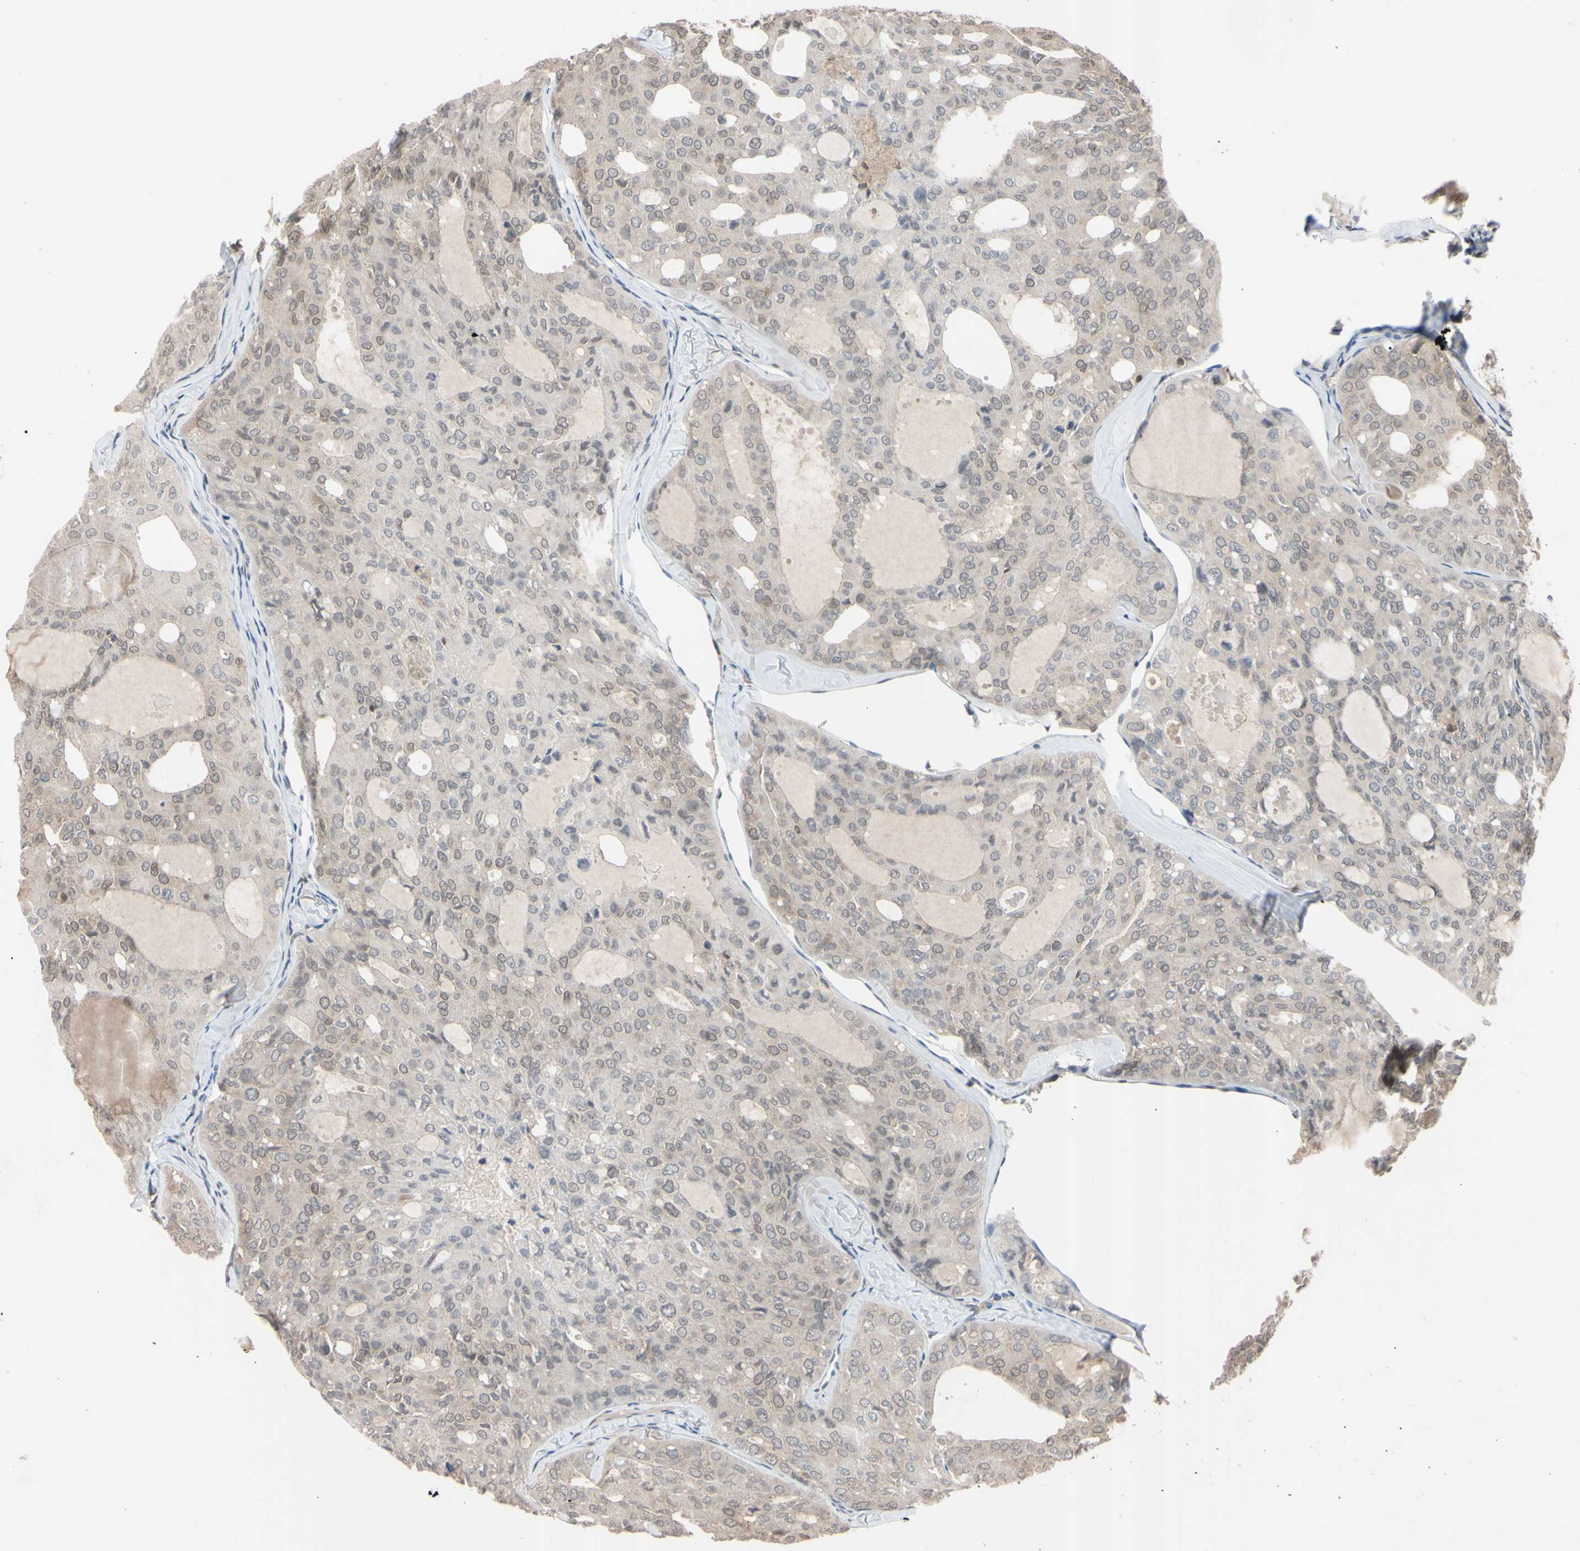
{"staining": {"intensity": "weak", "quantity": "25%-75%", "location": "cytoplasmic/membranous"}, "tissue": "thyroid cancer", "cell_type": "Tumor cells", "image_type": "cancer", "snomed": [{"axis": "morphology", "description": "Follicular adenoma carcinoma, NOS"}, {"axis": "topography", "description": "Thyroid gland"}], "caption": "This photomicrograph exhibits immunohistochemistry staining of thyroid cancer, with low weak cytoplasmic/membranous positivity in about 25%-75% of tumor cells.", "gene": "UBE2I", "patient": {"sex": "male", "age": 75}}